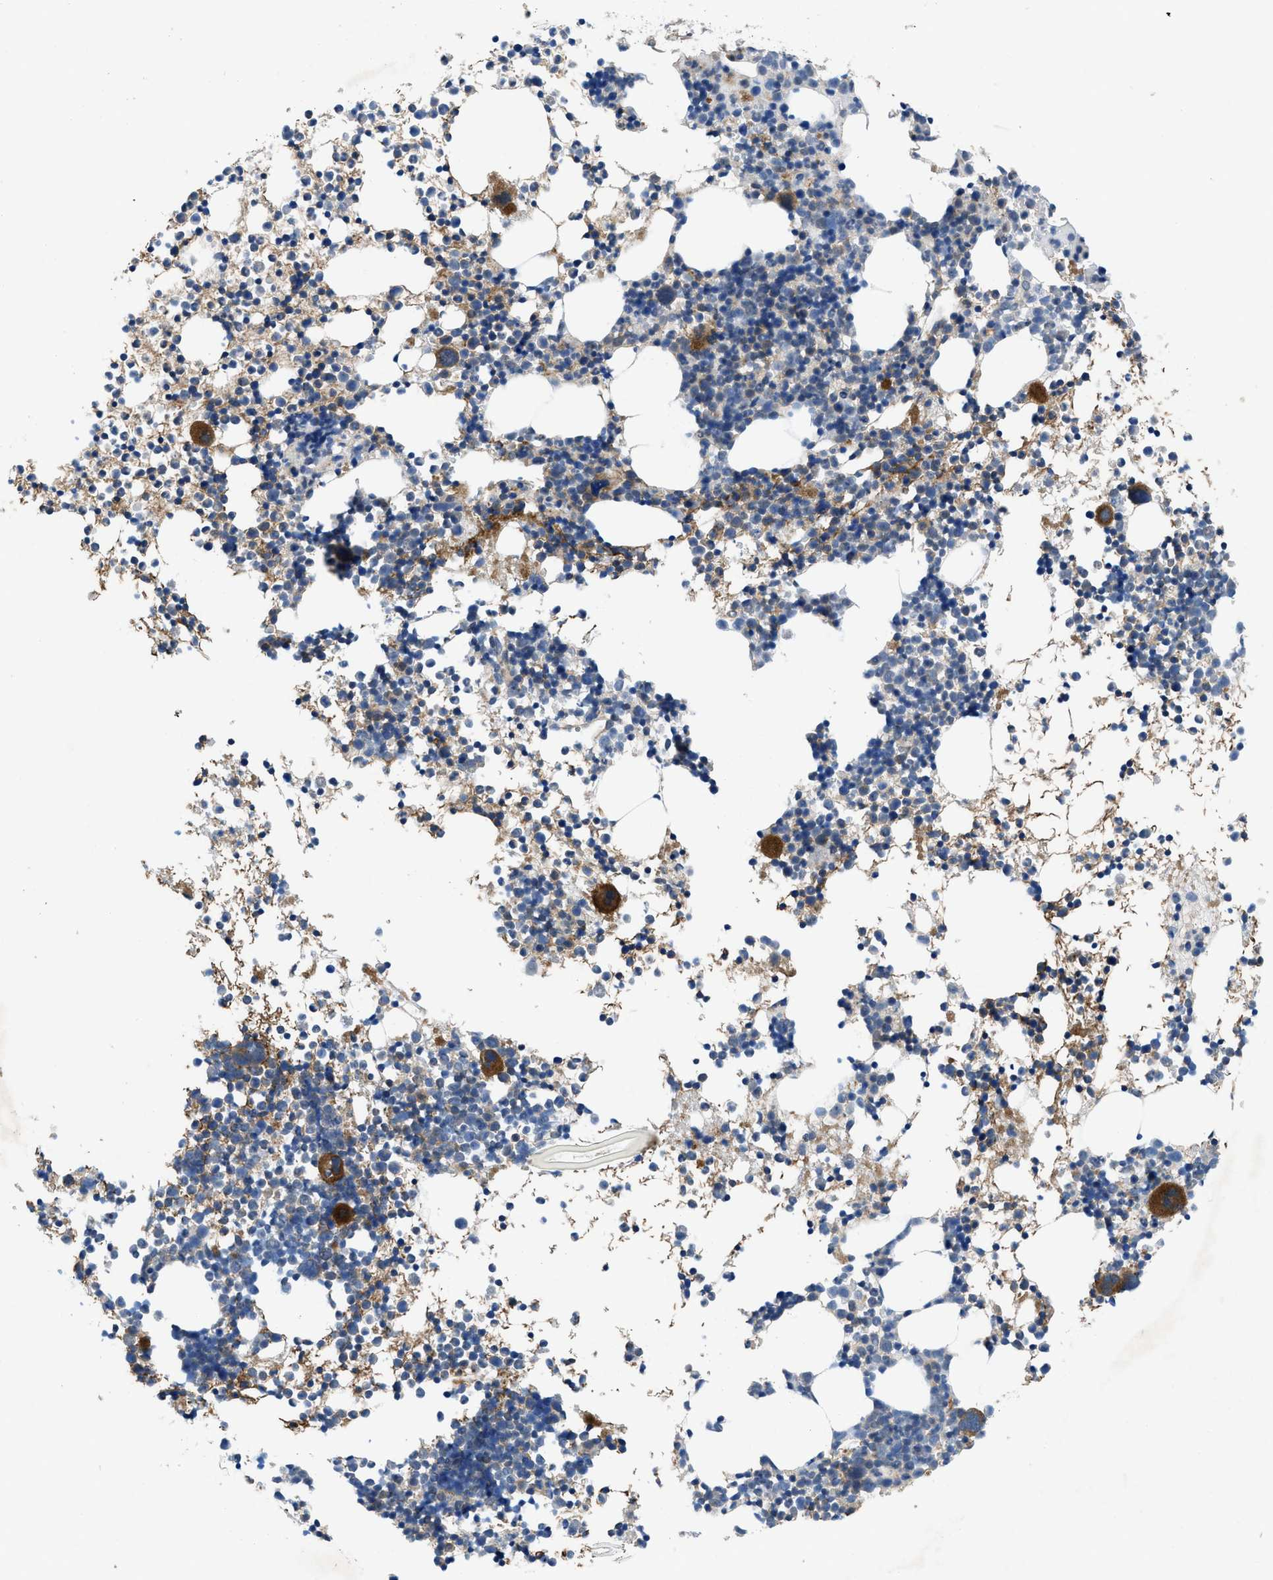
{"staining": {"intensity": "strong", "quantity": "<25%", "location": "cytoplasmic/membranous"}, "tissue": "bone marrow", "cell_type": "Hematopoietic cells", "image_type": "normal", "snomed": [{"axis": "morphology", "description": "Normal tissue, NOS"}, {"axis": "morphology", "description": "Inflammation, NOS"}, {"axis": "topography", "description": "Bone marrow"}], "caption": "An image of human bone marrow stained for a protein demonstrates strong cytoplasmic/membranous brown staining in hematopoietic cells. (IHC, brightfield microscopy, high magnification).", "gene": "PANX1", "patient": {"sex": "female", "age": 61}}